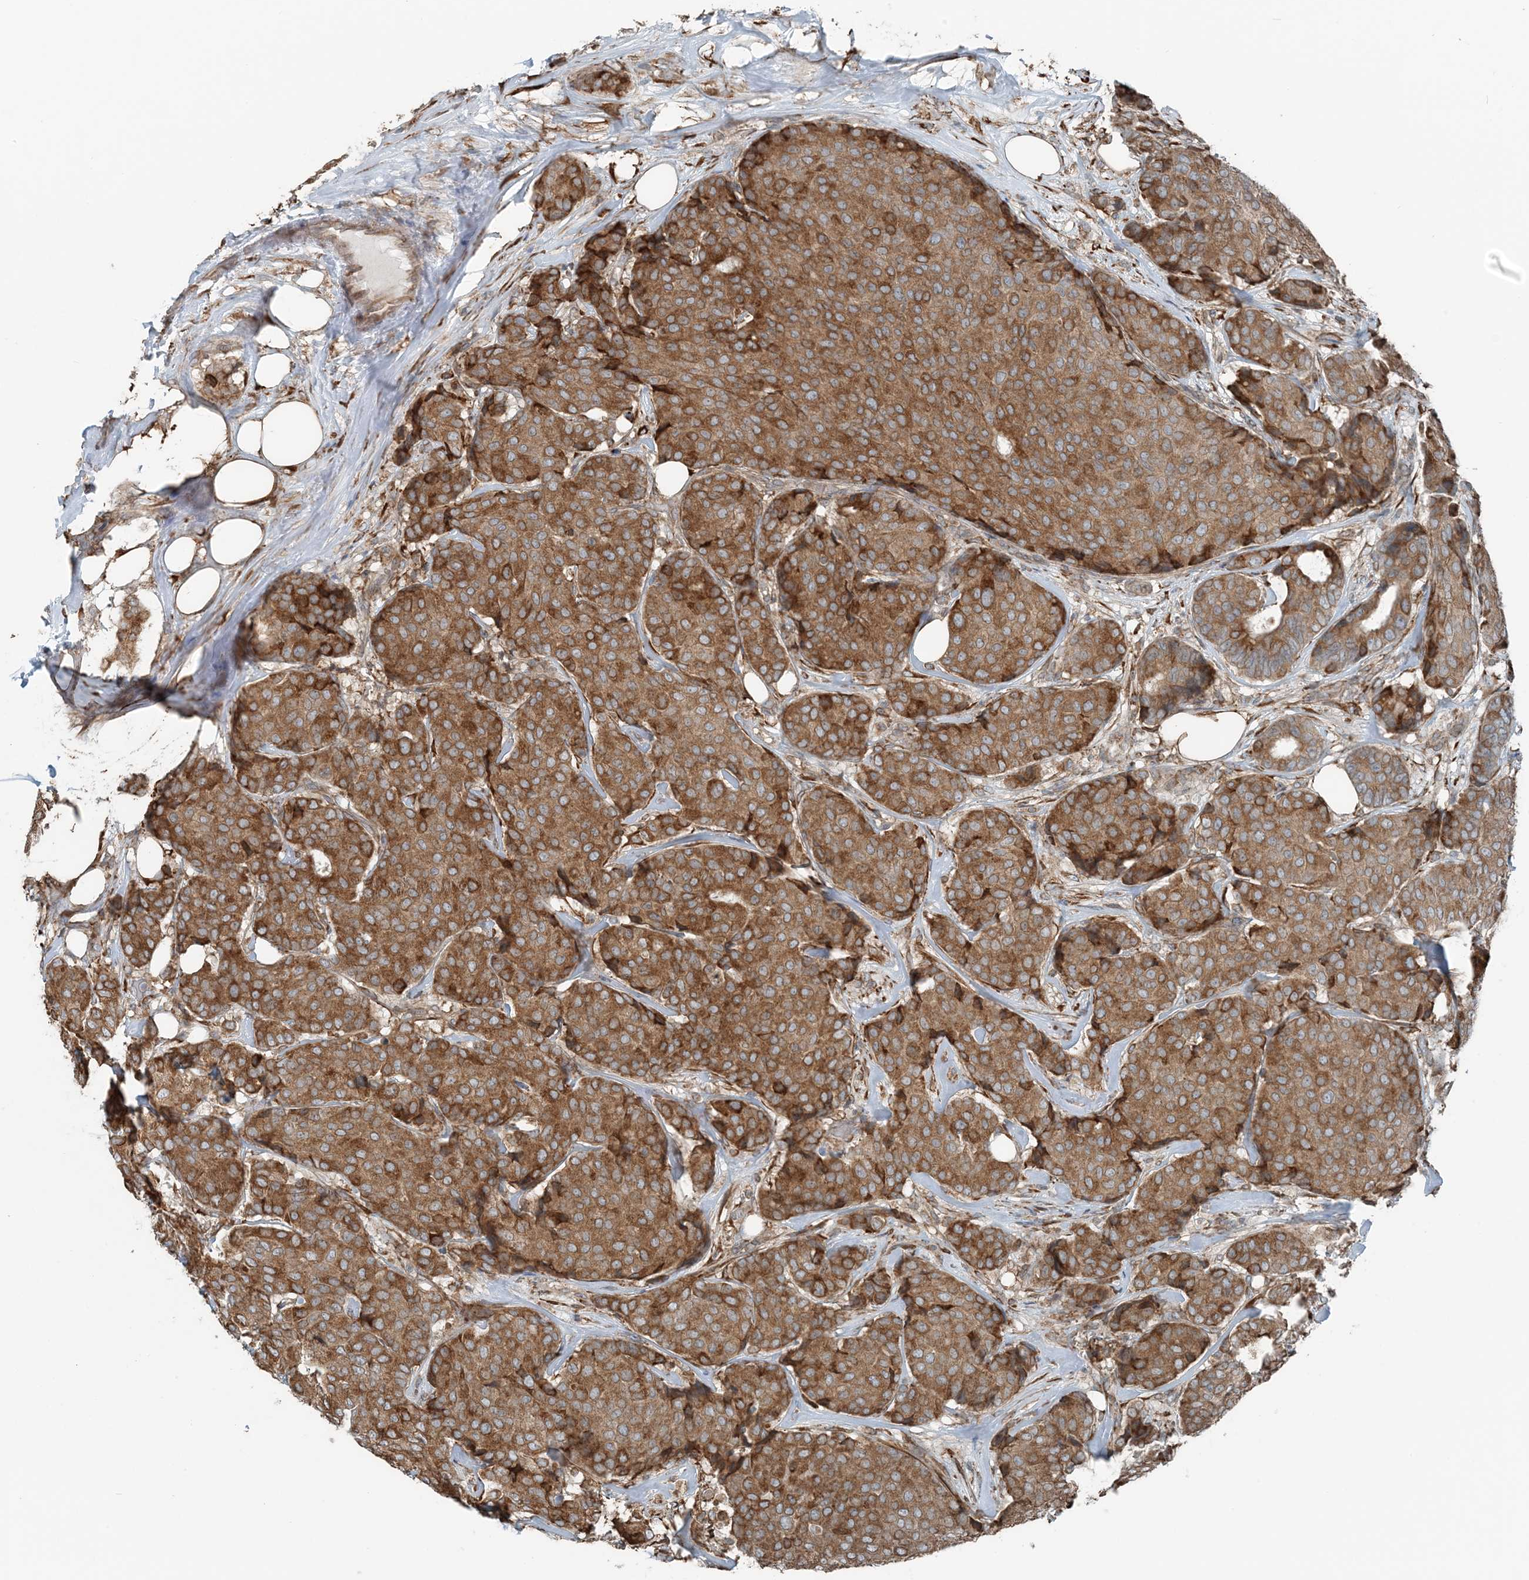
{"staining": {"intensity": "moderate", "quantity": ">75%", "location": "cytoplasmic/membranous"}, "tissue": "breast cancer", "cell_type": "Tumor cells", "image_type": "cancer", "snomed": [{"axis": "morphology", "description": "Duct carcinoma"}, {"axis": "topography", "description": "Breast"}], "caption": "Breast invasive ductal carcinoma stained for a protein (brown) exhibits moderate cytoplasmic/membranous positive expression in about >75% of tumor cells.", "gene": "CERKL", "patient": {"sex": "female", "age": 75}}